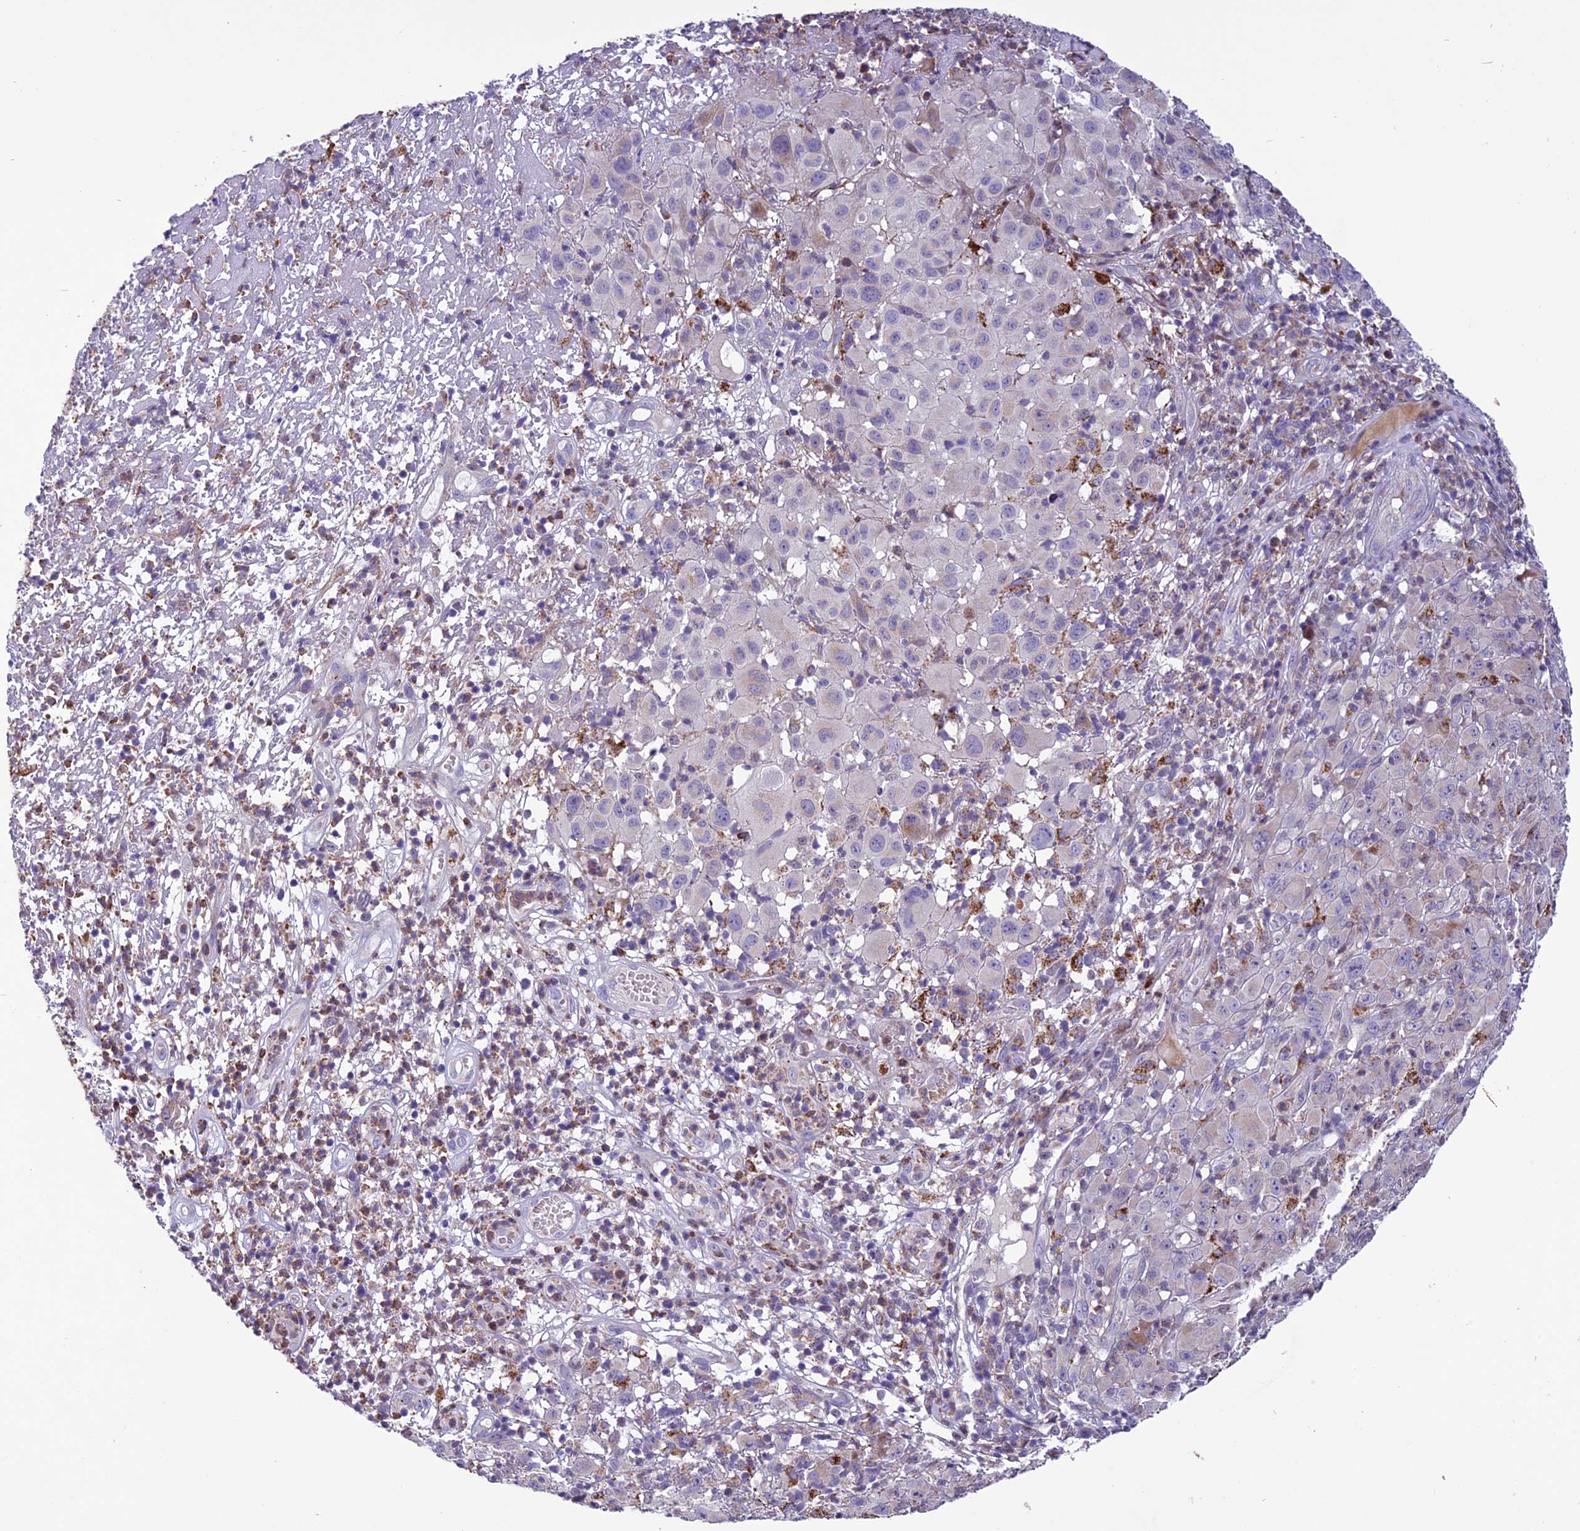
{"staining": {"intensity": "negative", "quantity": "none", "location": "none"}, "tissue": "melanoma", "cell_type": "Tumor cells", "image_type": "cancer", "snomed": [{"axis": "morphology", "description": "Malignant melanoma, NOS"}, {"axis": "topography", "description": "Skin"}], "caption": "Immunohistochemistry (IHC) photomicrograph of malignant melanoma stained for a protein (brown), which demonstrates no expression in tumor cells.", "gene": "MIEF2", "patient": {"sex": "male", "age": 73}}